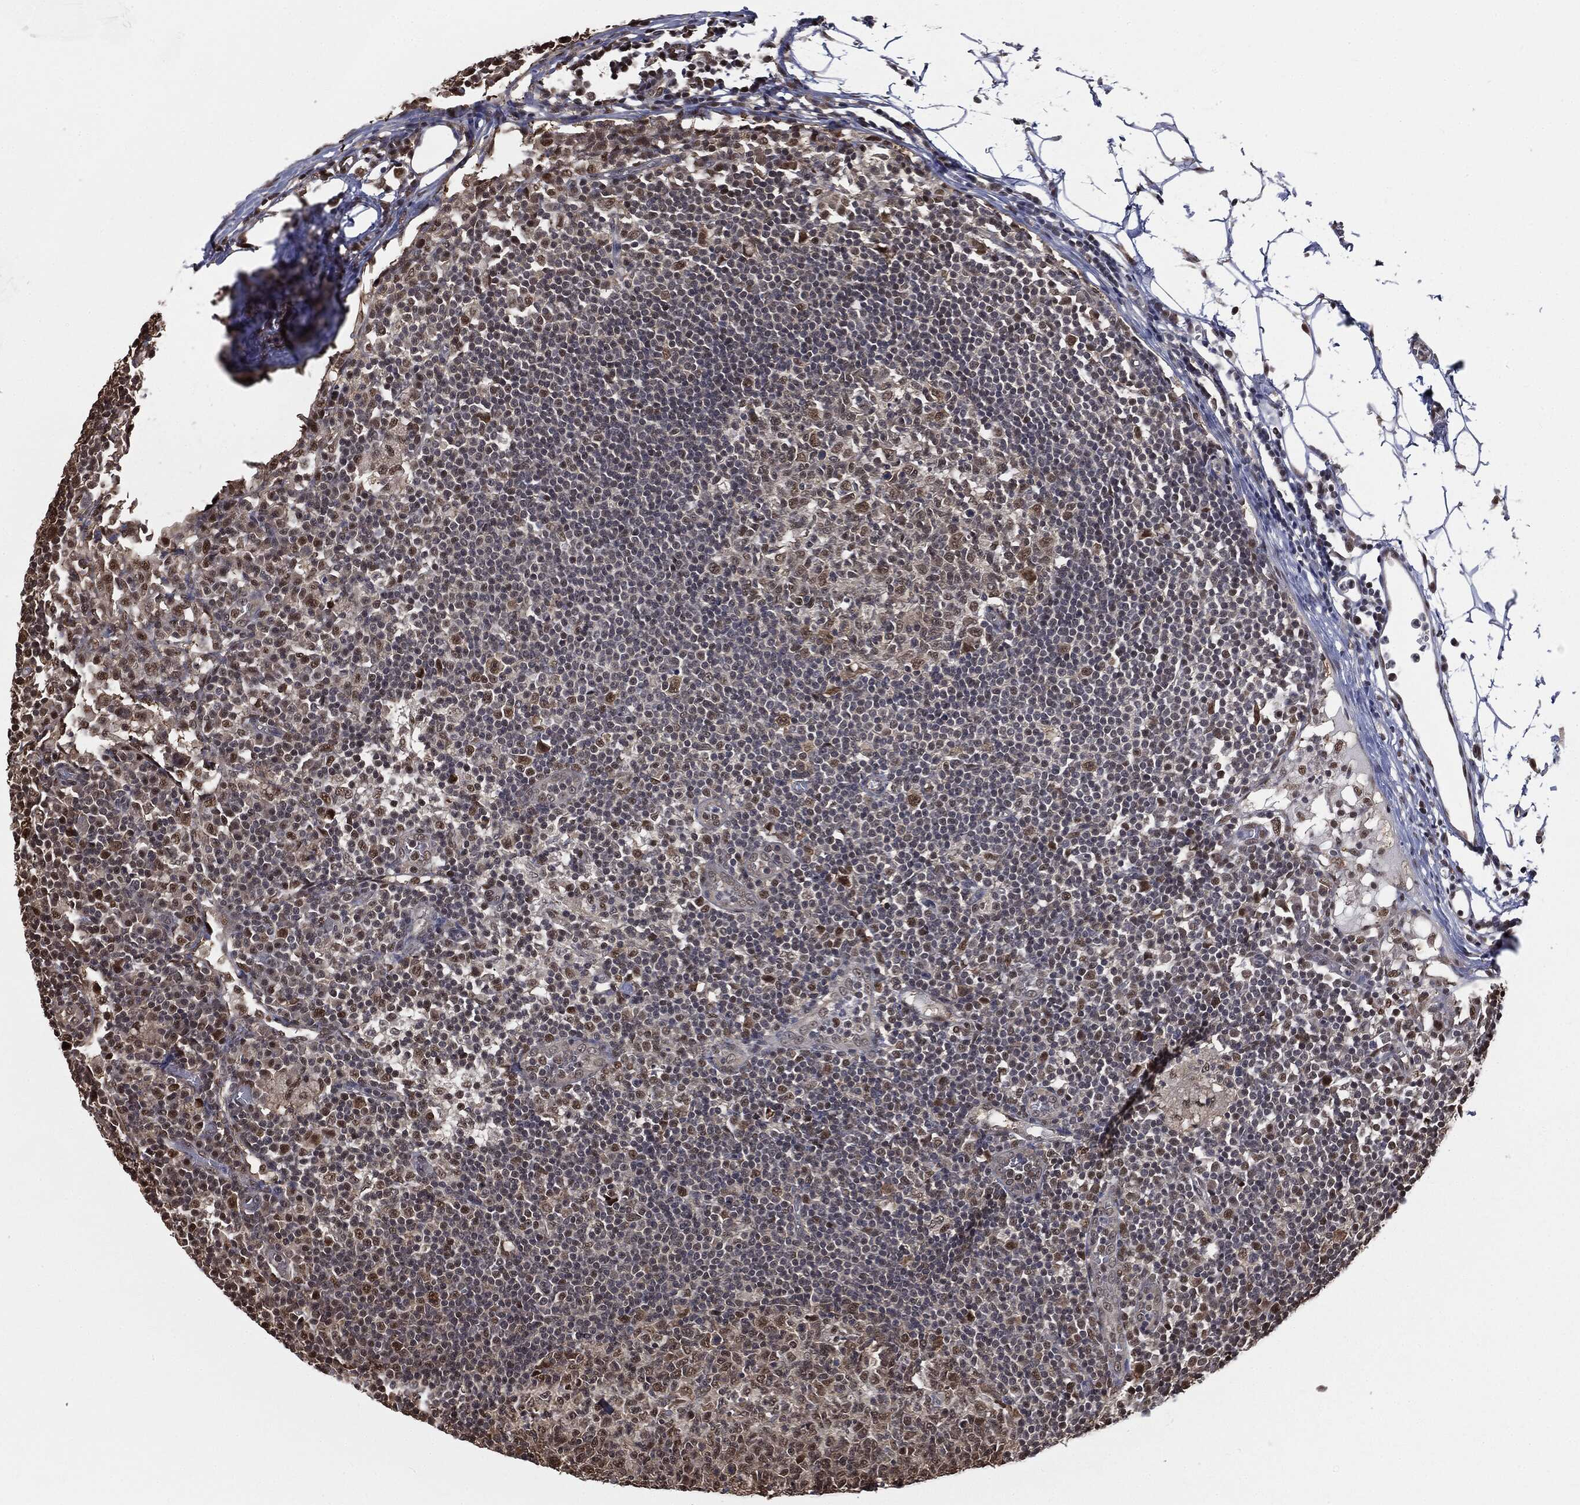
{"staining": {"intensity": "moderate", "quantity": "<25%", "location": "nuclear"}, "tissue": "lymph node", "cell_type": "Germinal center cells", "image_type": "normal", "snomed": [{"axis": "morphology", "description": "Normal tissue, NOS"}, {"axis": "topography", "description": "Lymph node"}, {"axis": "topography", "description": "Salivary gland"}], "caption": "Immunohistochemical staining of normal lymph node shows low levels of moderate nuclear positivity in approximately <25% of germinal center cells. The staining was performed using DAB (3,3'-diaminobenzidine) to visualize the protein expression in brown, while the nuclei were stained in blue with hematoxylin (Magnification: 20x).", "gene": "SHLD2", "patient": {"sex": "male", "age": 83}}